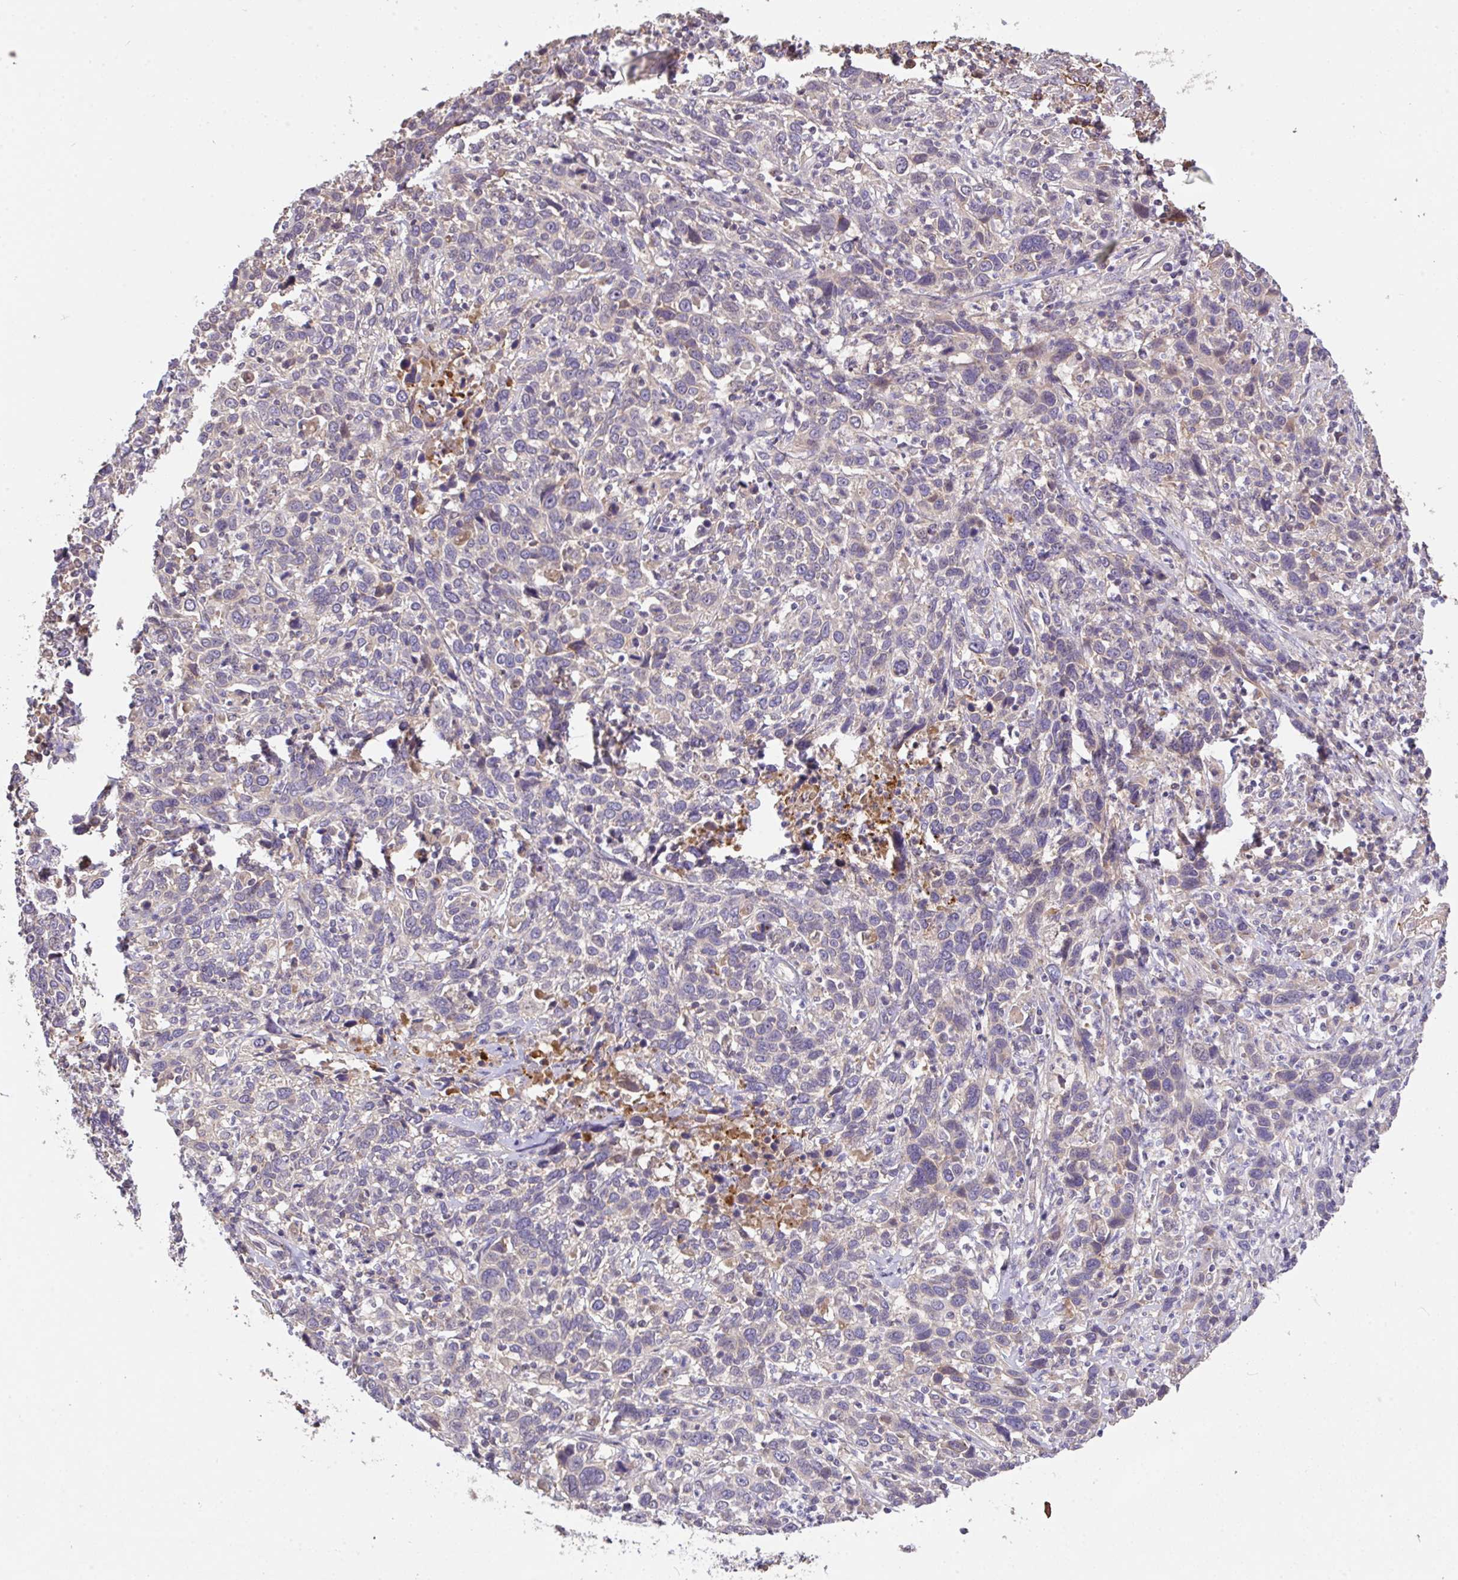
{"staining": {"intensity": "negative", "quantity": "none", "location": "none"}, "tissue": "cervical cancer", "cell_type": "Tumor cells", "image_type": "cancer", "snomed": [{"axis": "morphology", "description": "Squamous cell carcinoma, NOS"}, {"axis": "topography", "description": "Cervix"}], "caption": "A photomicrograph of cervical squamous cell carcinoma stained for a protein reveals no brown staining in tumor cells.", "gene": "C1QTNF9B", "patient": {"sex": "female", "age": 46}}